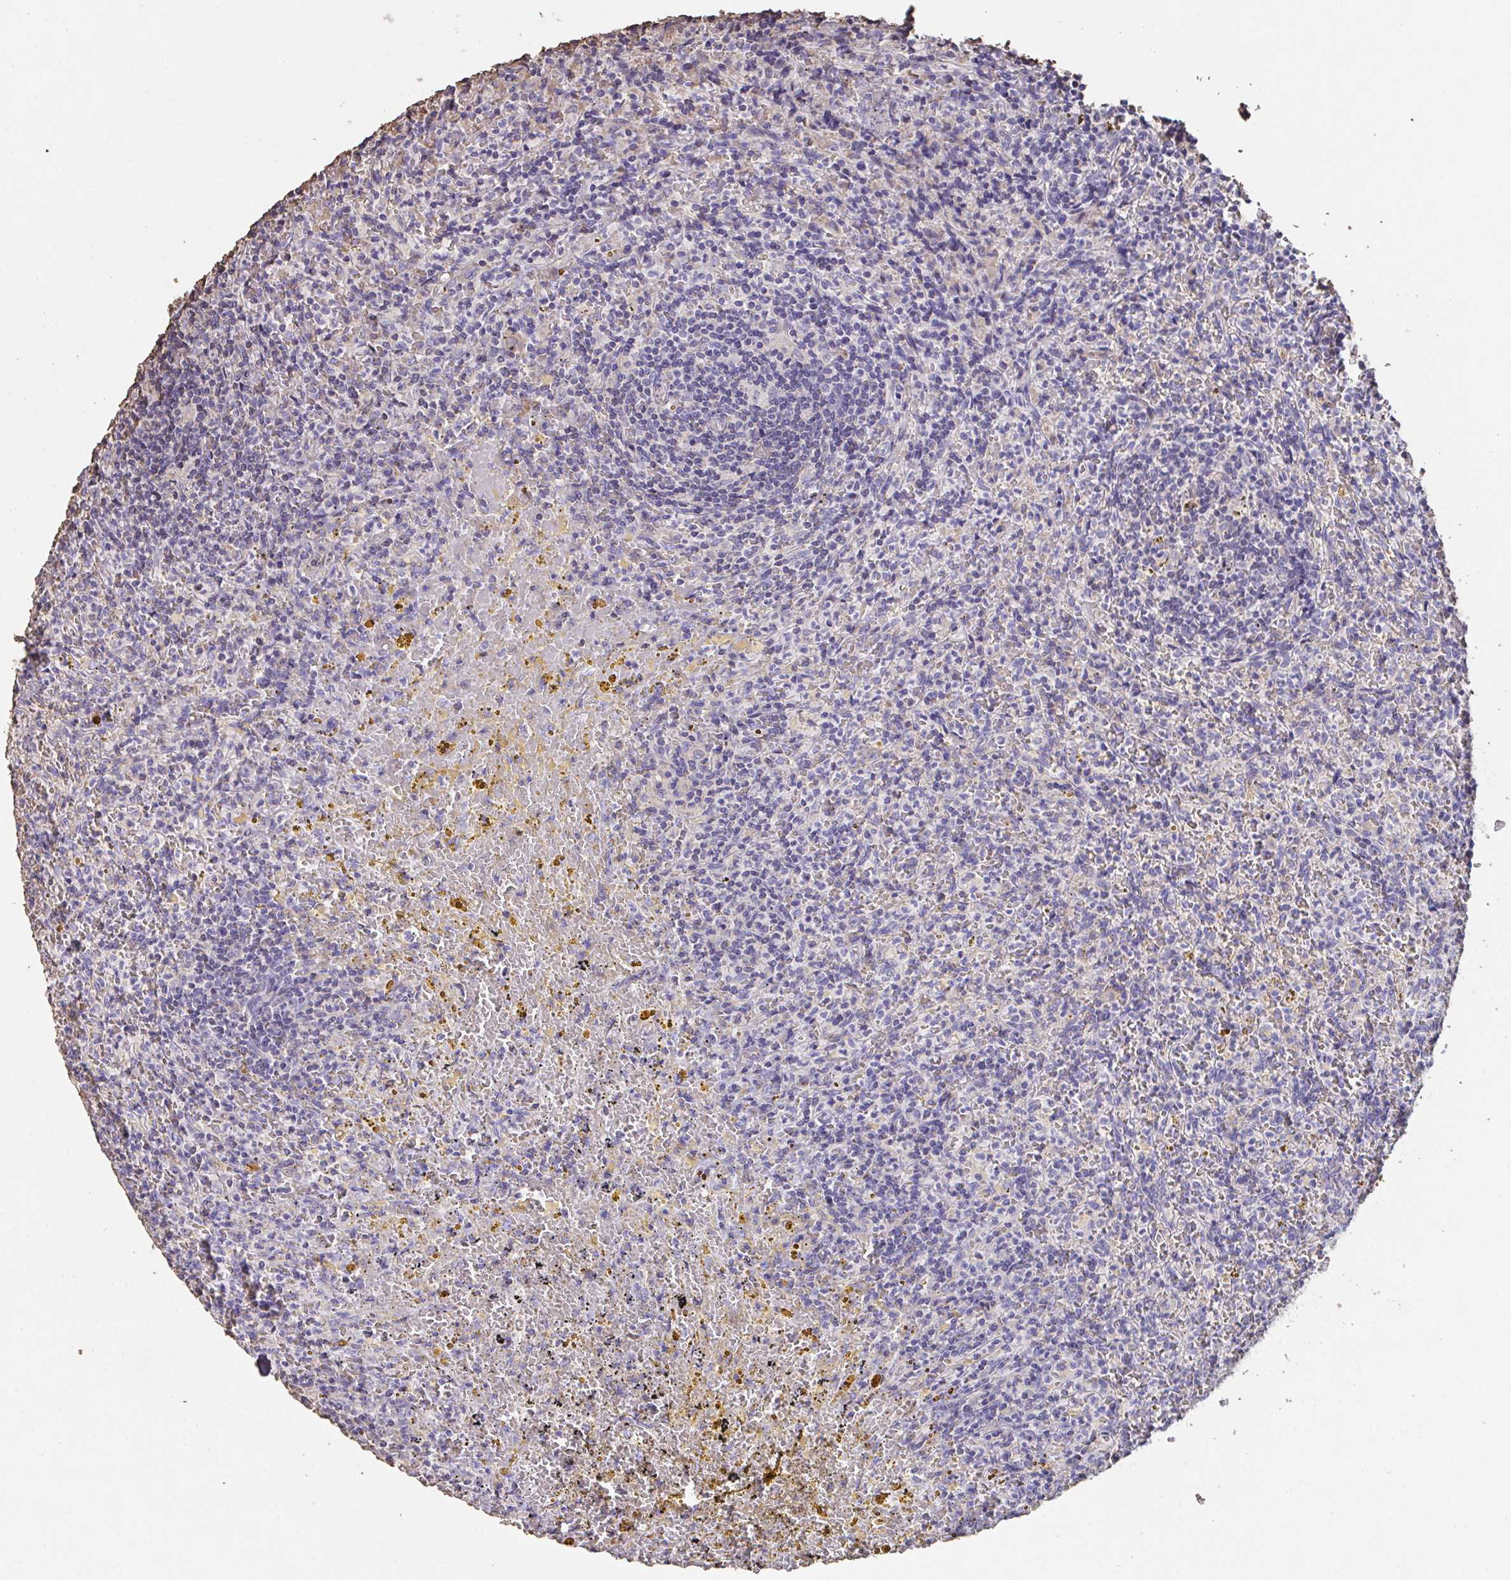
{"staining": {"intensity": "negative", "quantity": "none", "location": "none"}, "tissue": "lymphoma", "cell_type": "Tumor cells", "image_type": "cancer", "snomed": [{"axis": "morphology", "description": "Malignant lymphoma, non-Hodgkin's type, Low grade"}, {"axis": "topography", "description": "Spleen"}], "caption": "High magnification brightfield microscopy of low-grade malignant lymphoma, non-Hodgkin's type stained with DAB (3,3'-diaminobenzidine) (brown) and counterstained with hematoxylin (blue): tumor cells show no significant staining.", "gene": "IL23R", "patient": {"sex": "female", "age": 70}}